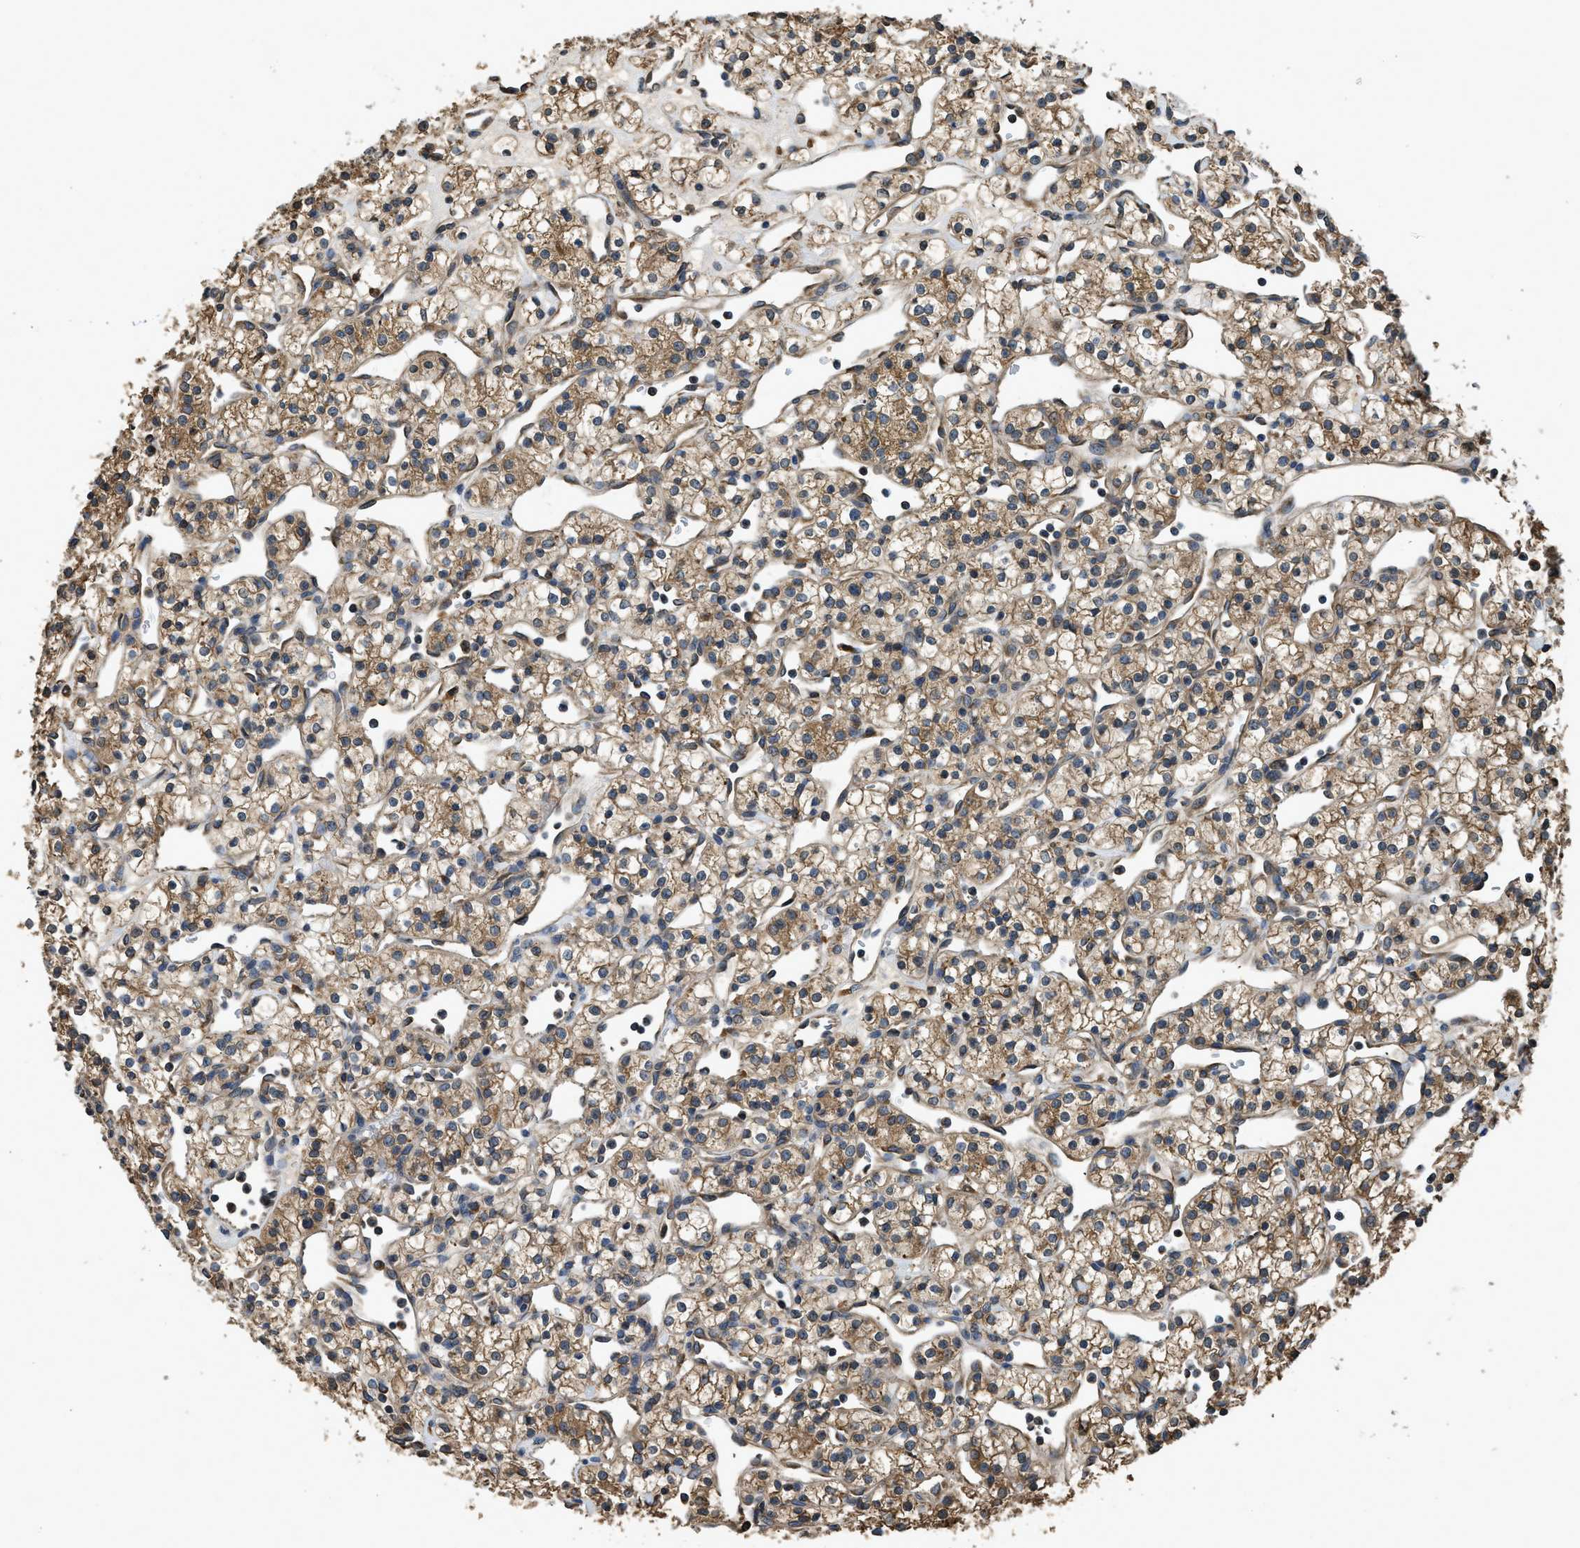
{"staining": {"intensity": "moderate", "quantity": ">75%", "location": "cytoplasmic/membranous"}, "tissue": "renal cancer", "cell_type": "Tumor cells", "image_type": "cancer", "snomed": [{"axis": "morphology", "description": "Adenocarcinoma, NOS"}, {"axis": "topography", "description": "Kidney"}], "caption": "Protein positivity by immunohistochemistry exhibits moderate cytoplasmic/membranous staining in about >75% of tumor cells in renal cancer (adenocarcinoma).", "gene": "BCAP31", "patient": {"sex": "female", "age": 60}}